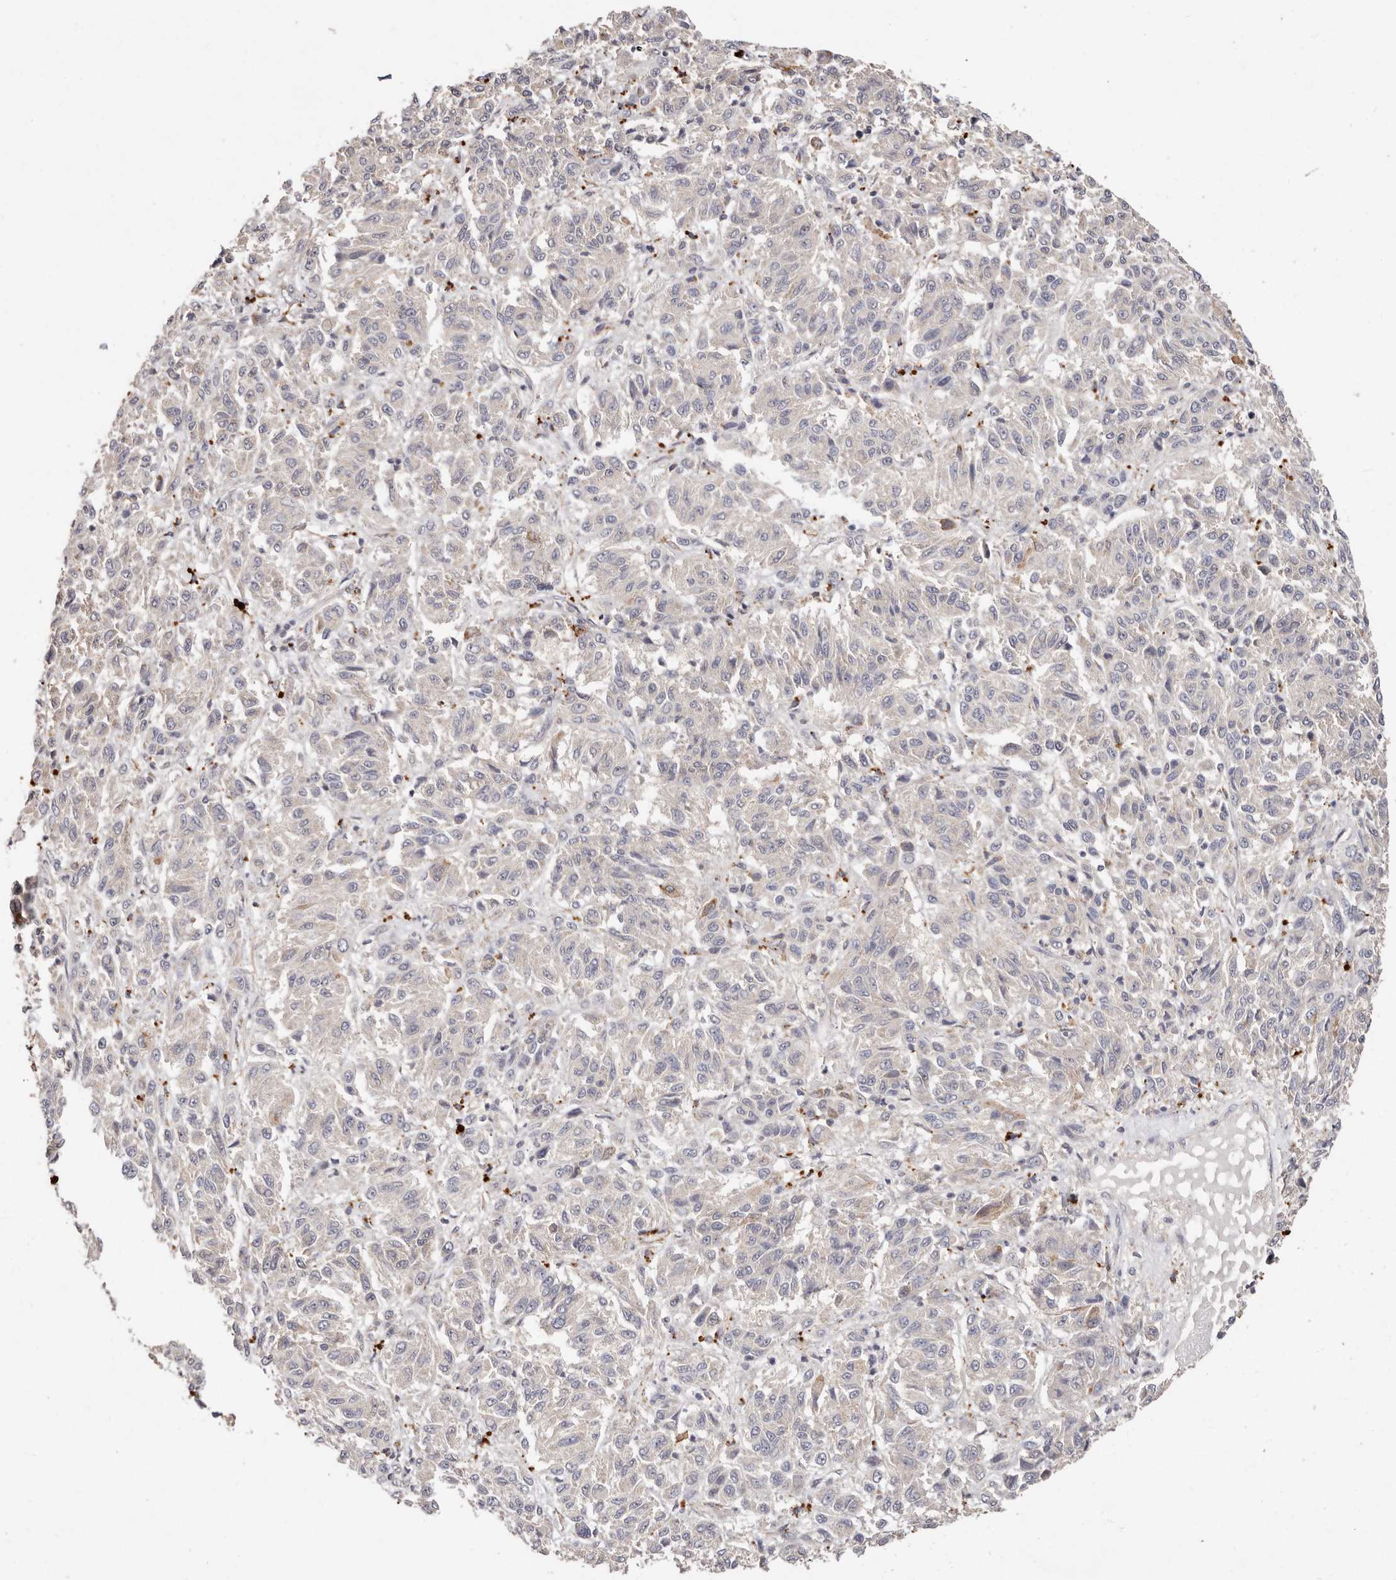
{"staining": {"intensity": "negative", "quantity": "none", "location": "none"}, "tissue": "melanoma", "cell_type": "Tumor cells", "image_type": "cancer", "snomed": [{"axis": "morphology", "description": "Malignant melanoma, Metastatic site"}, {"axis": "topography", "description": "Lung"}], "caption": "There is no significant positivity in tumor cells of malignant melanoma (metastatic site).", "gene": "THBS3", "patient": {"sex": "male", "age": 64}}